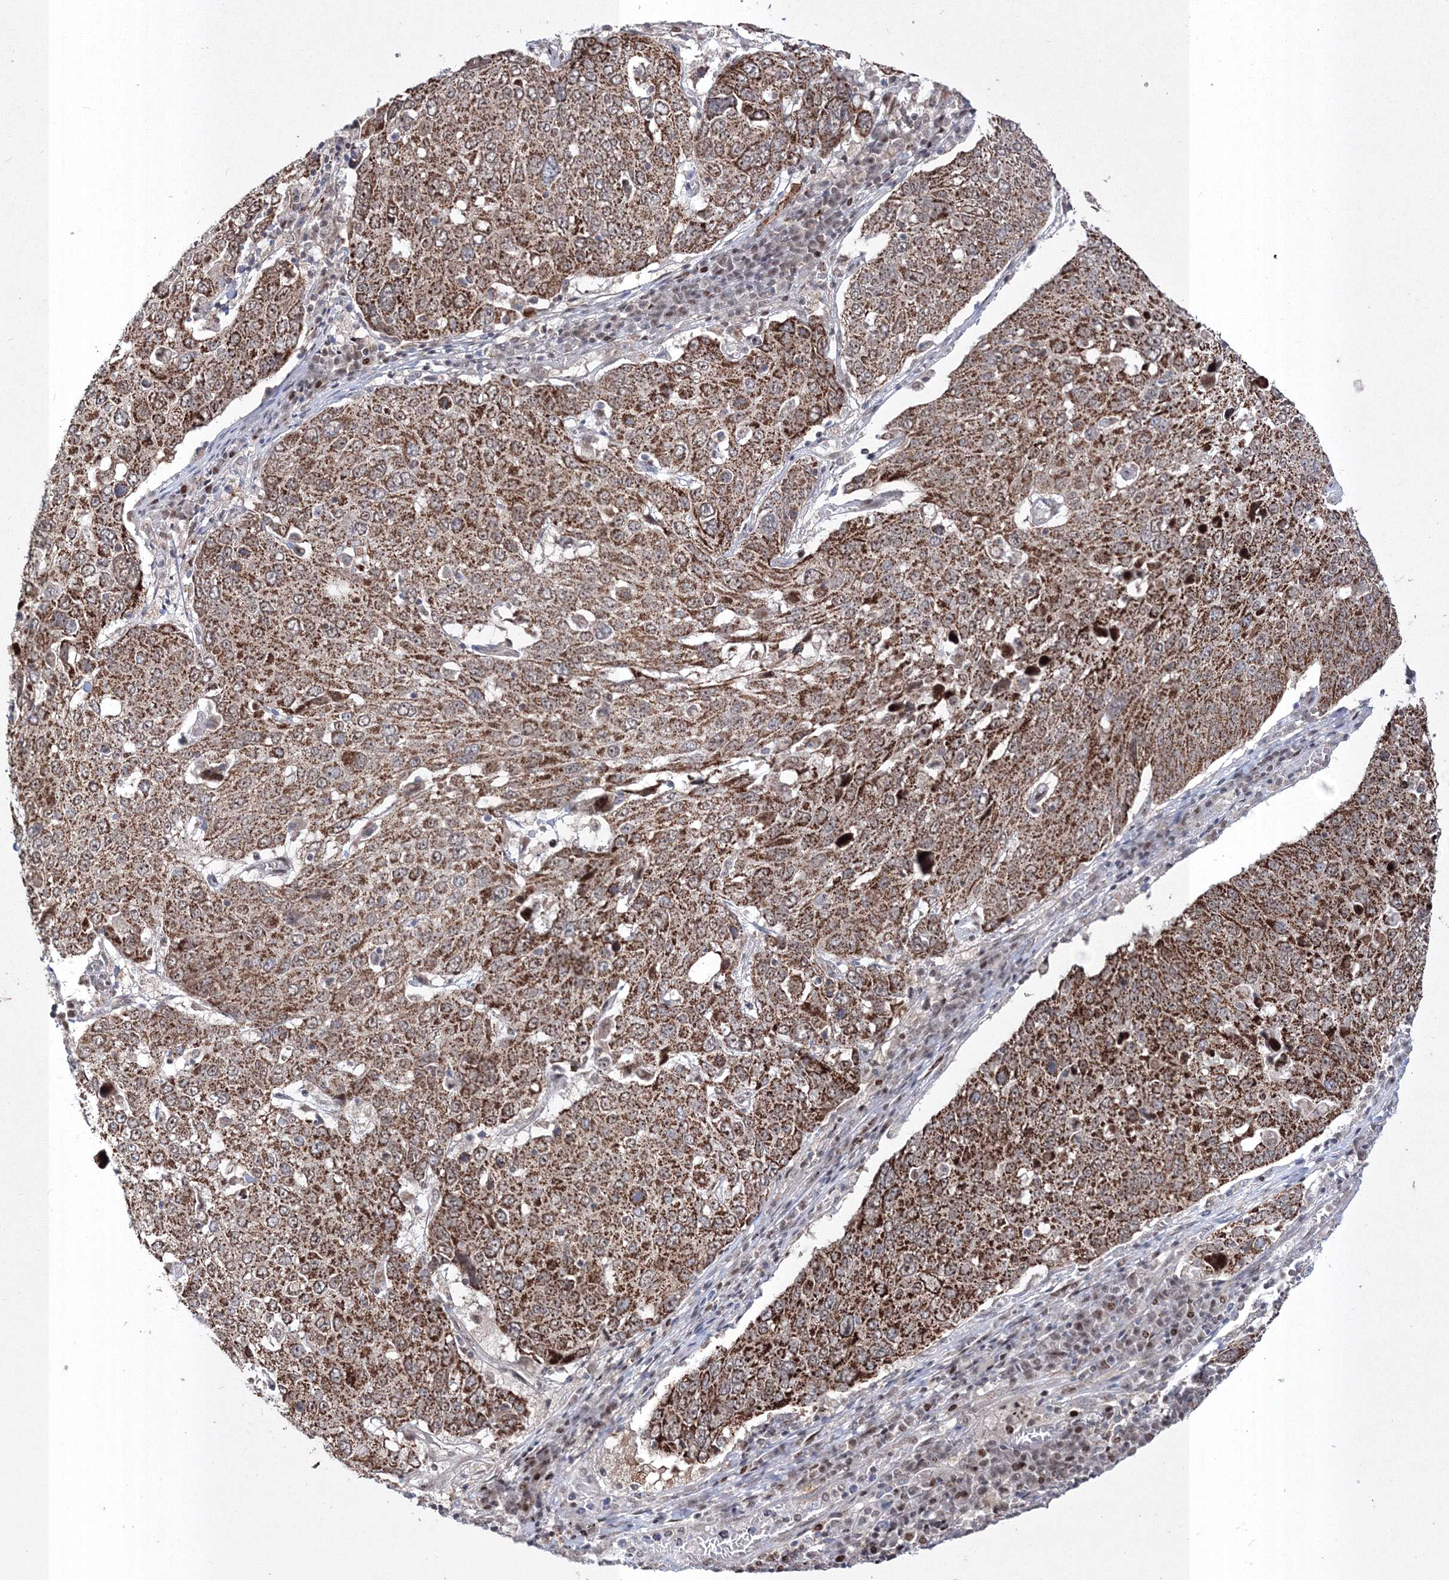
{"staining": {"intensity": "strong", "quantity": ">75%", "location": "cytoplasmic/membranous,nuclear"}, "tissue": "lung cancer", "cell_type": "Tumor cells", "image_type": "cancer", "snomed": [{"axis": "morphology", "description": "Squamous cell carcinoma, NOS"}, {"axis": "topography", "description": "Lung"}], "caption": "Tumor cells exhibit high levels of strong cytoplasmic/membranous and nuclear expression in about >75% of cells in human squamous cell carcinoma (lung). (IHC, brightfield microscopy, high magnification).", "gene": "GRSF1", "patient": {"sex": "male", "age": 65}}